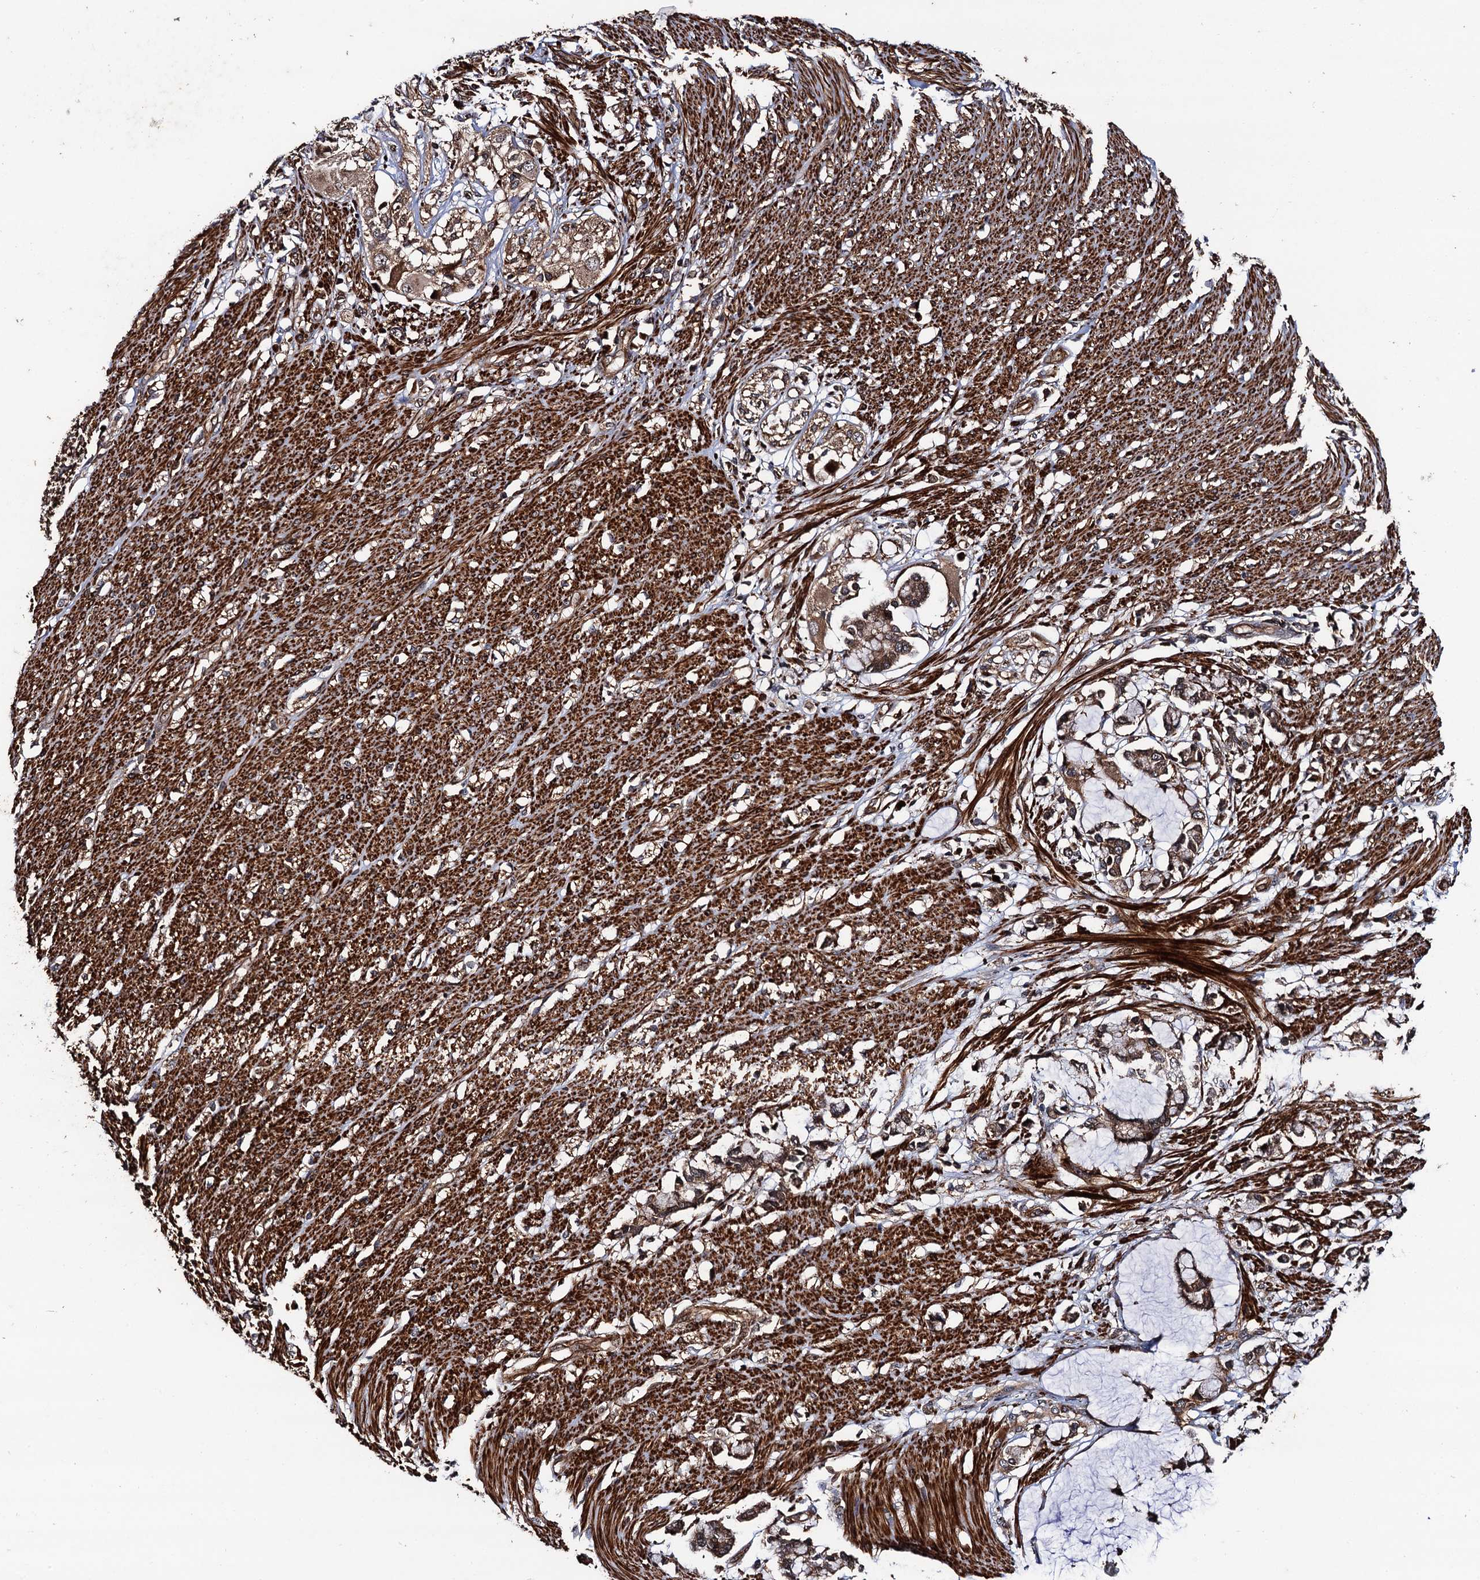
{"staining": {"intensity": "strong", "quantity": ">75%", "location": "cytoplasmic/membranous"}, "tissue": "smooth muscle", "cell_type": "Smooth muscle cells", "image_type": "normal", "snomed": [{"axis": "morphology", "description": "Normal tissue, NOS"}, {"axis": "morphology", "description": "Adenocarcinoma, NOS"}, {"axis": "topography", "description": "Colon"}, {"axis": "topography", "description": "Peripheral nerve tissue"}], "caption": "Immunohistochemical staining of benign human smooth muscle demonstrates strong cytoplasmic/membranous protein positivity in about >75% of smooth muscle cells. The staining is performed using DAB brown chromogen to label protein expression. The nuclei are counter-stained blue using hematoxylin.", "gene": "BORA", "patient": {"sex": "male", "age": 14}}